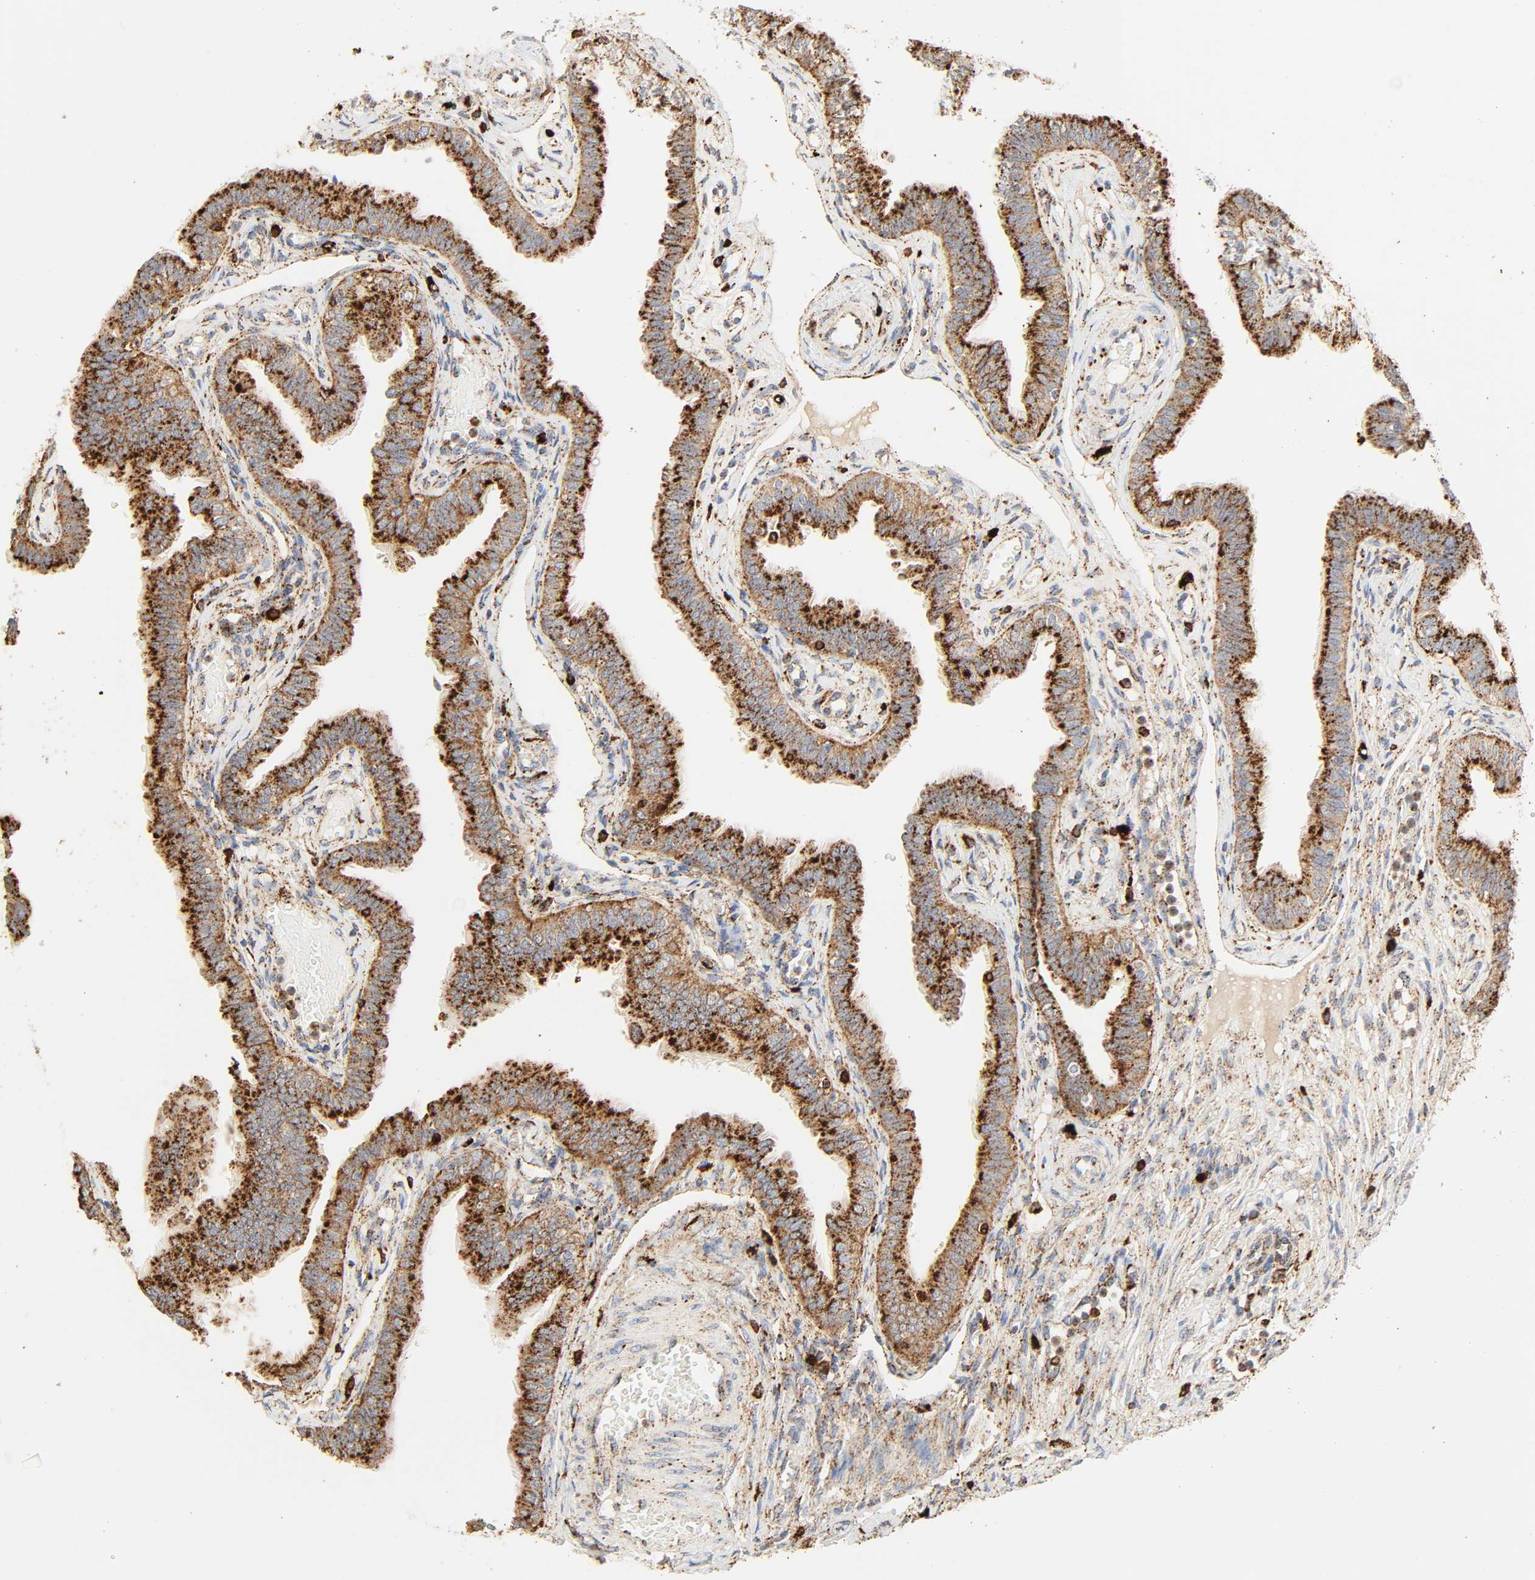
{"staining": {"intensity": "strong", "quantity": ">75%", "location": "cytoplasmic/membranous"}, "tissue": "fallopian tube", "cell_type": "Glandular cells", "image_type": "normal", "snomed": [{"axis": "morphology", "description": "Normal tissue, NOS"}, {"axis": "morphology", "description": "Dermoid, NOS"}, {"axis": "topography", "description": "Fallopian tube"}], "caption": "Immunohistochemical staining of normal fallopian tube exhibits >75% levels of strong cytoplasmic/membranous protein expression in approximately >75% of glandular cells. (DAB IHC, brown staining for protein, blue staining for nuclei).", "gene": "PSAP", "patient": {"sex": "female", "age": 33}}